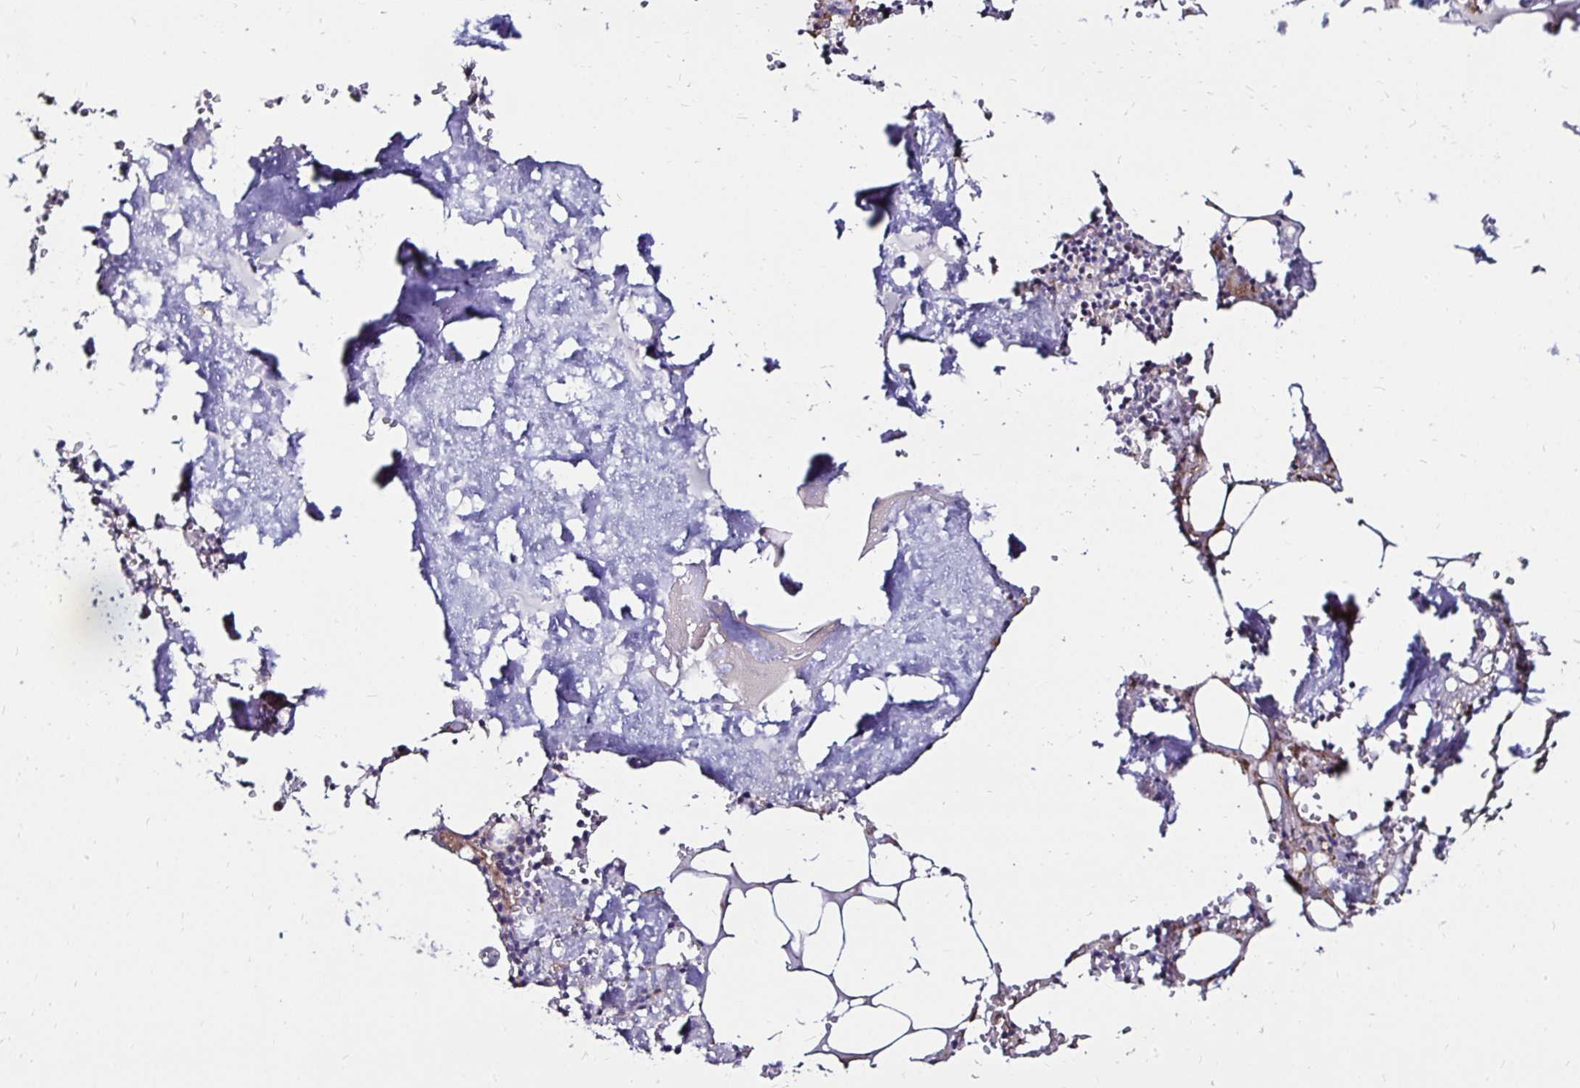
{"staining": {"intensity": "weak", "quantity": "<25%", "location": "cytoplasmic/membranous"}, "tissue": "bone marrow", "cell_type": "Hematopoietic cells", "image_type": "normal", "snomed": [{"axis": "morphology", "description": "Normal tissue, NOS"}, {"axis": "topography", "description": "Bone marrow"}], "caption": "The photomicrograph demonstrates no staining of hematopoietic cells in unremarkable bone marrow. (Stains: DAB immunohistochemistry (IHC) with hematoxylin counter stain, Microscopy: brightfield microscopy at high magnification).", "gene": "ITGB1", "patient": {"sex": "male", "age": 54}}